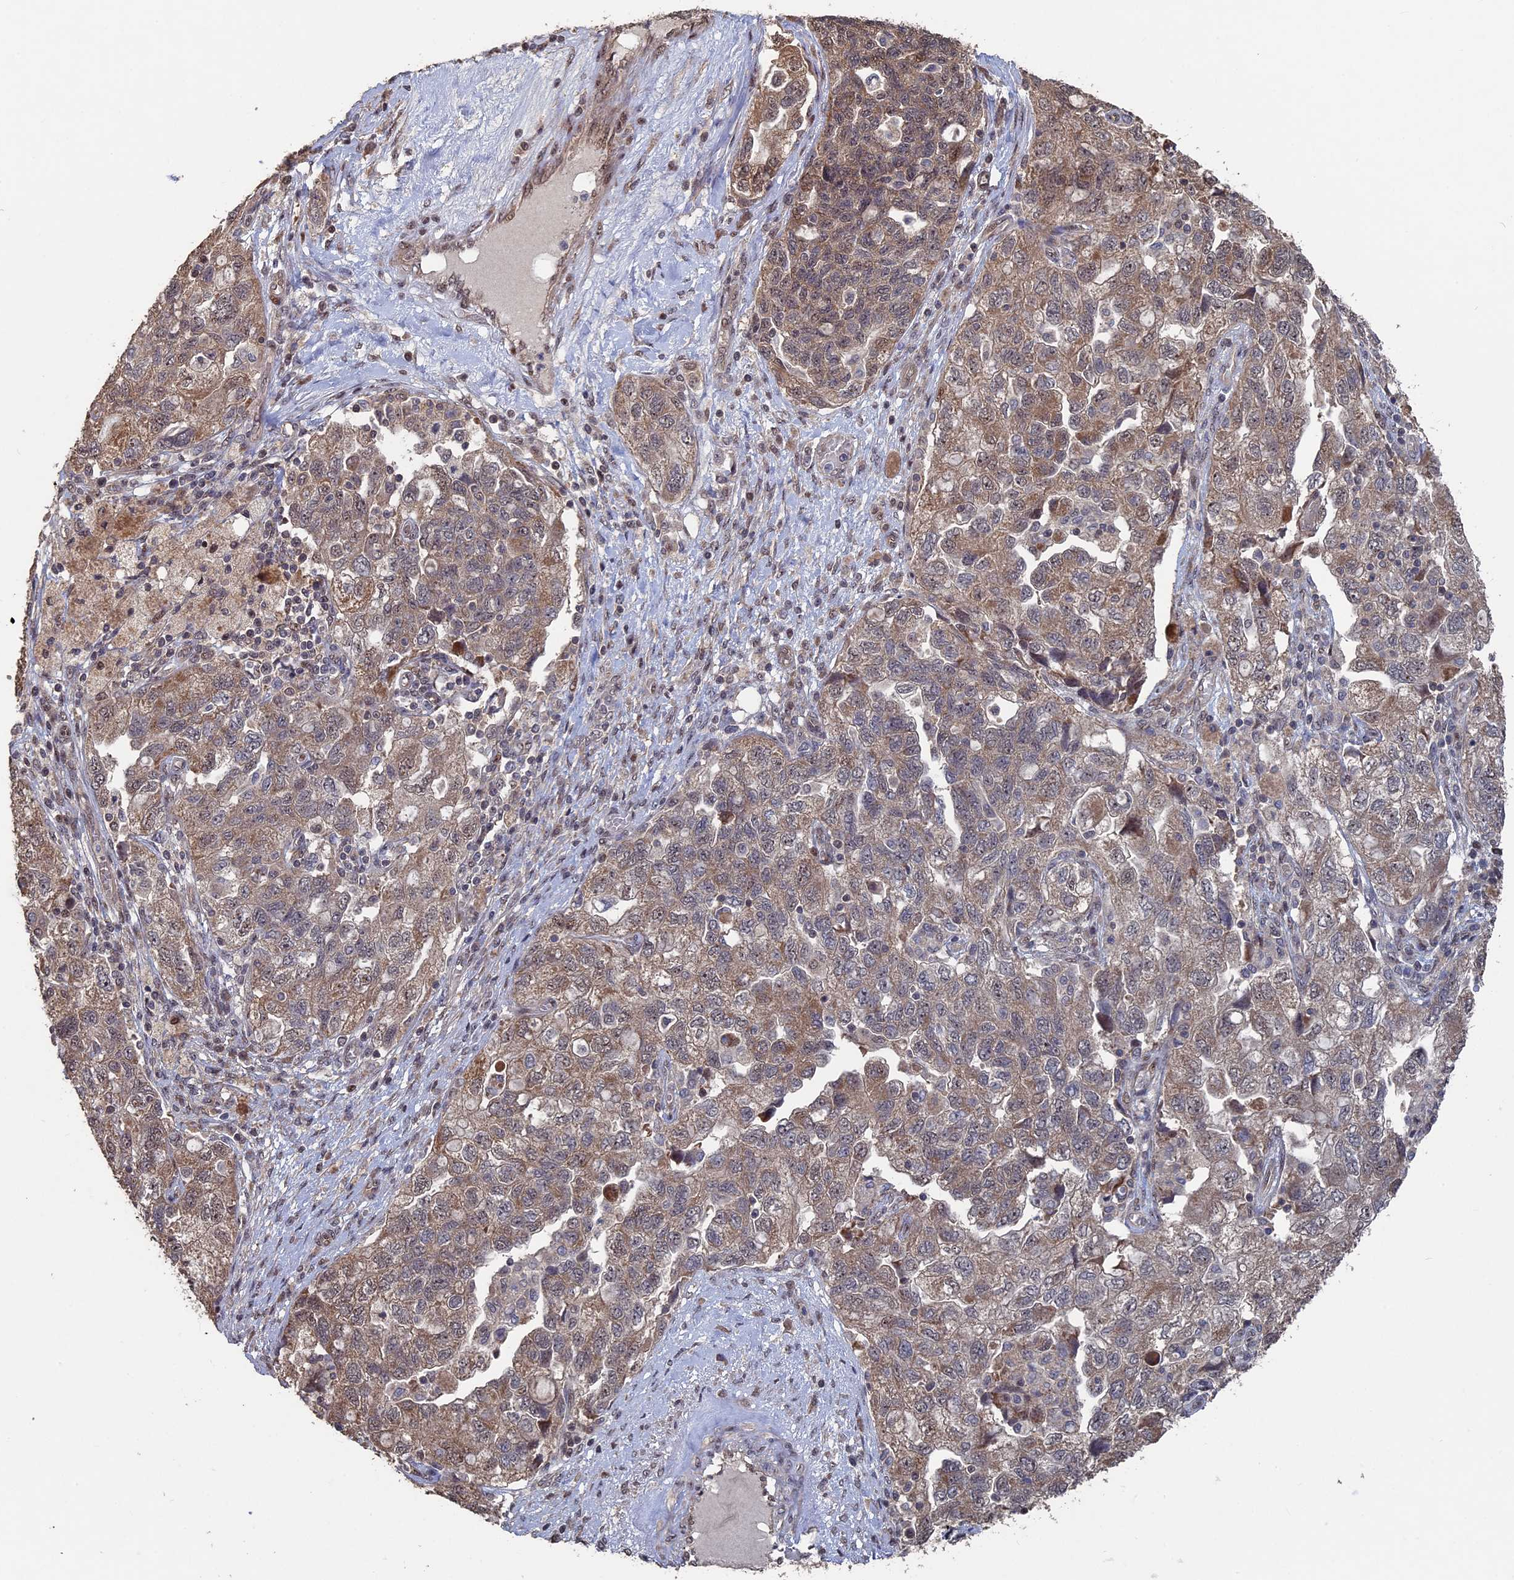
{"staining": {"intensity": "weak", "quantity": ">75%", "location": "cytoplasmic/membranous,nuclear"}, "tissue": "ovarian cancer", "cell_type": "Tumor cells", "image_type": "cancer", "snomed": [{"axis": "morphology", "description": "Carcinoma, NOS"}, {"axis": "morphology", "description": "Cystadenocarcinoma, serous, NOS"}, {"axis": "topography", "description": "Ovary"}], "caption": "Approximately >75% of tumor cells in human ovarian cancer (serous cystadenocarcinoma) demonstrate weak cytoplasmic/membranous and nuclear protein positivity as visualized by brown immunohistochemical staining.", "gene": "KIAA1328", "patient": {"sex": "female", "age": 69}}